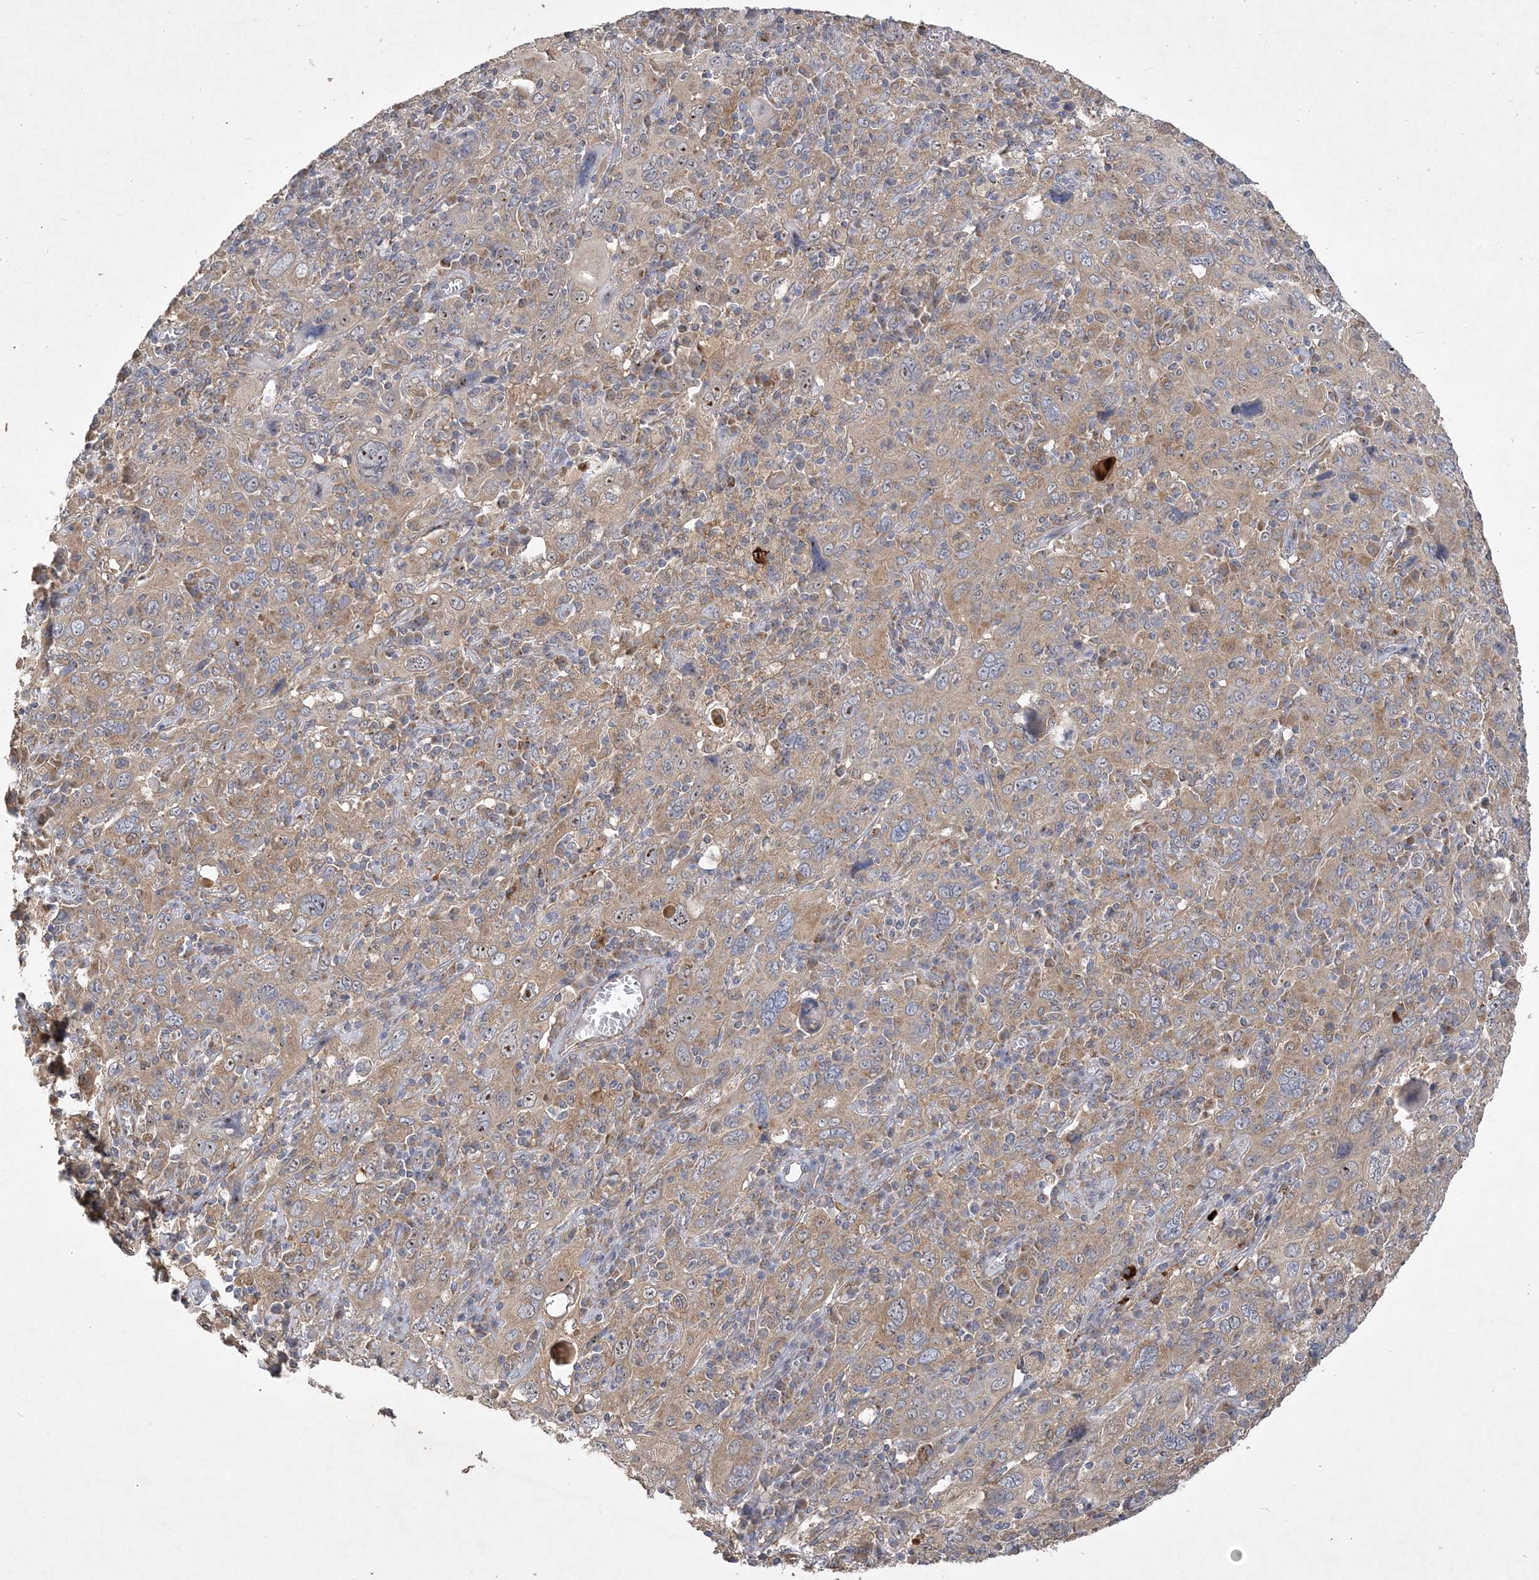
{"staining": {"intensity": "weak", "quantity": "25%-75%", "location": "cytoplasmic/membranous,nuclear"}, "tissue": "cervical cancer", "cell_type": "Tumor cells", "image_type": "cancer", "snomed": [{"axis": "morphology", "description": "Squamous cell carcinoma, NOS"}, {"axis": "topography", "description": "Cervix"}], "caption": "An image of squamous cell carcinoma (cervical) stained for a protein exhibits weak cytoplasmic/membranous and nuclear brown staining in tumor cells.", "gene": "FEZ2", "patient": {"sex": "female", "age": 46}}